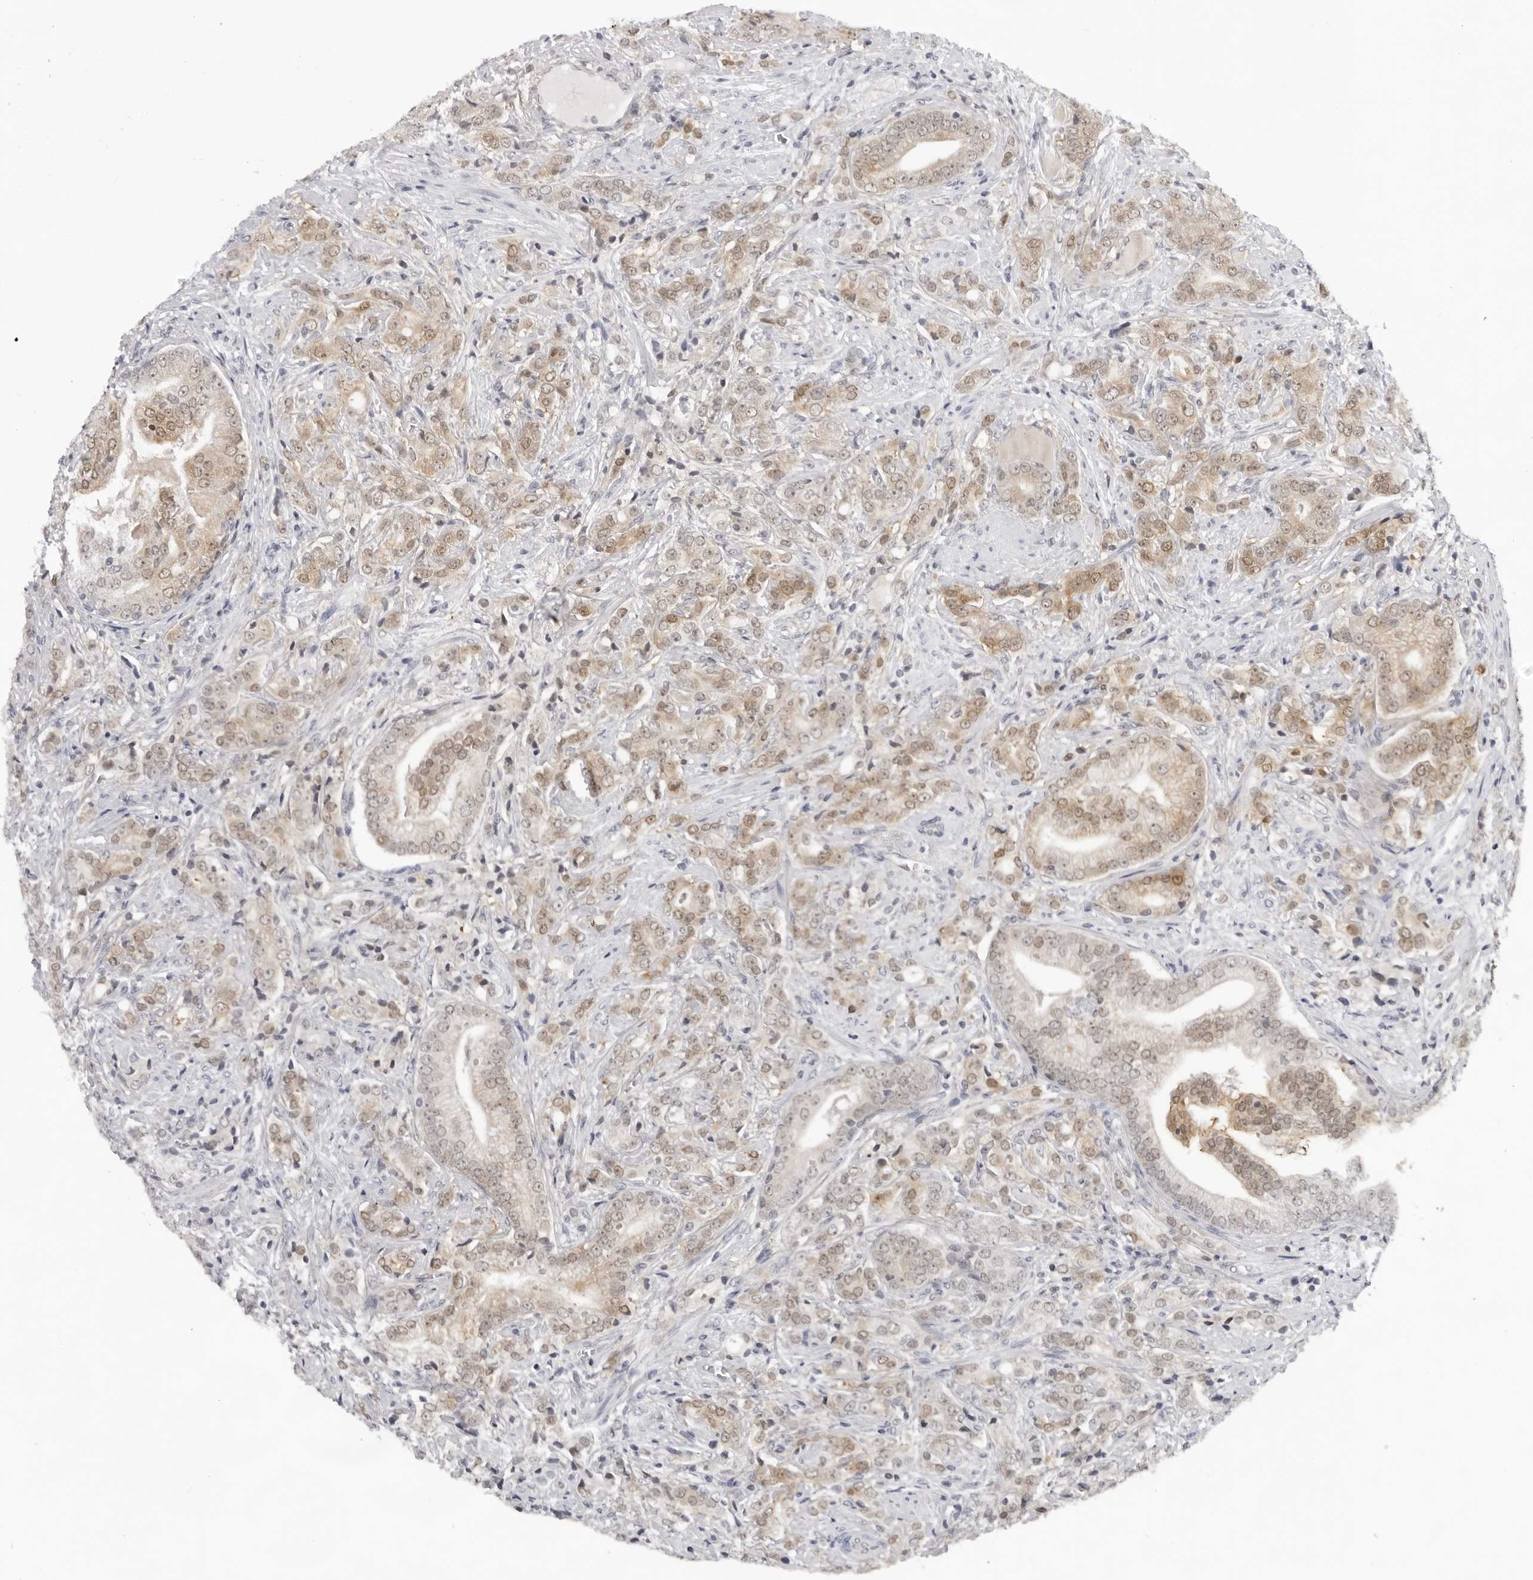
{"staining": {"intensity": "moderate", "quantity": ">75%", "location": "cytoplasmic/membranous"}, "tissue": "prostate cancer", "cell_type": "Tumor cells", "image_type": "cancer", "snomed": [{"axis": "morphology", "description": "Adenocarcinoma, High grade"}, {"axis": "topography", "description": "Prostate"}], "caption": "The histopathology image shows staining of prostate cancer (adenocarcinoma (high-grade)), revealing moderate cytoplasmic/membranous protein positivity (brown color) within tumor cells.", "gene": "CASP7", "patient": {"sex": "male", "age": 57}}